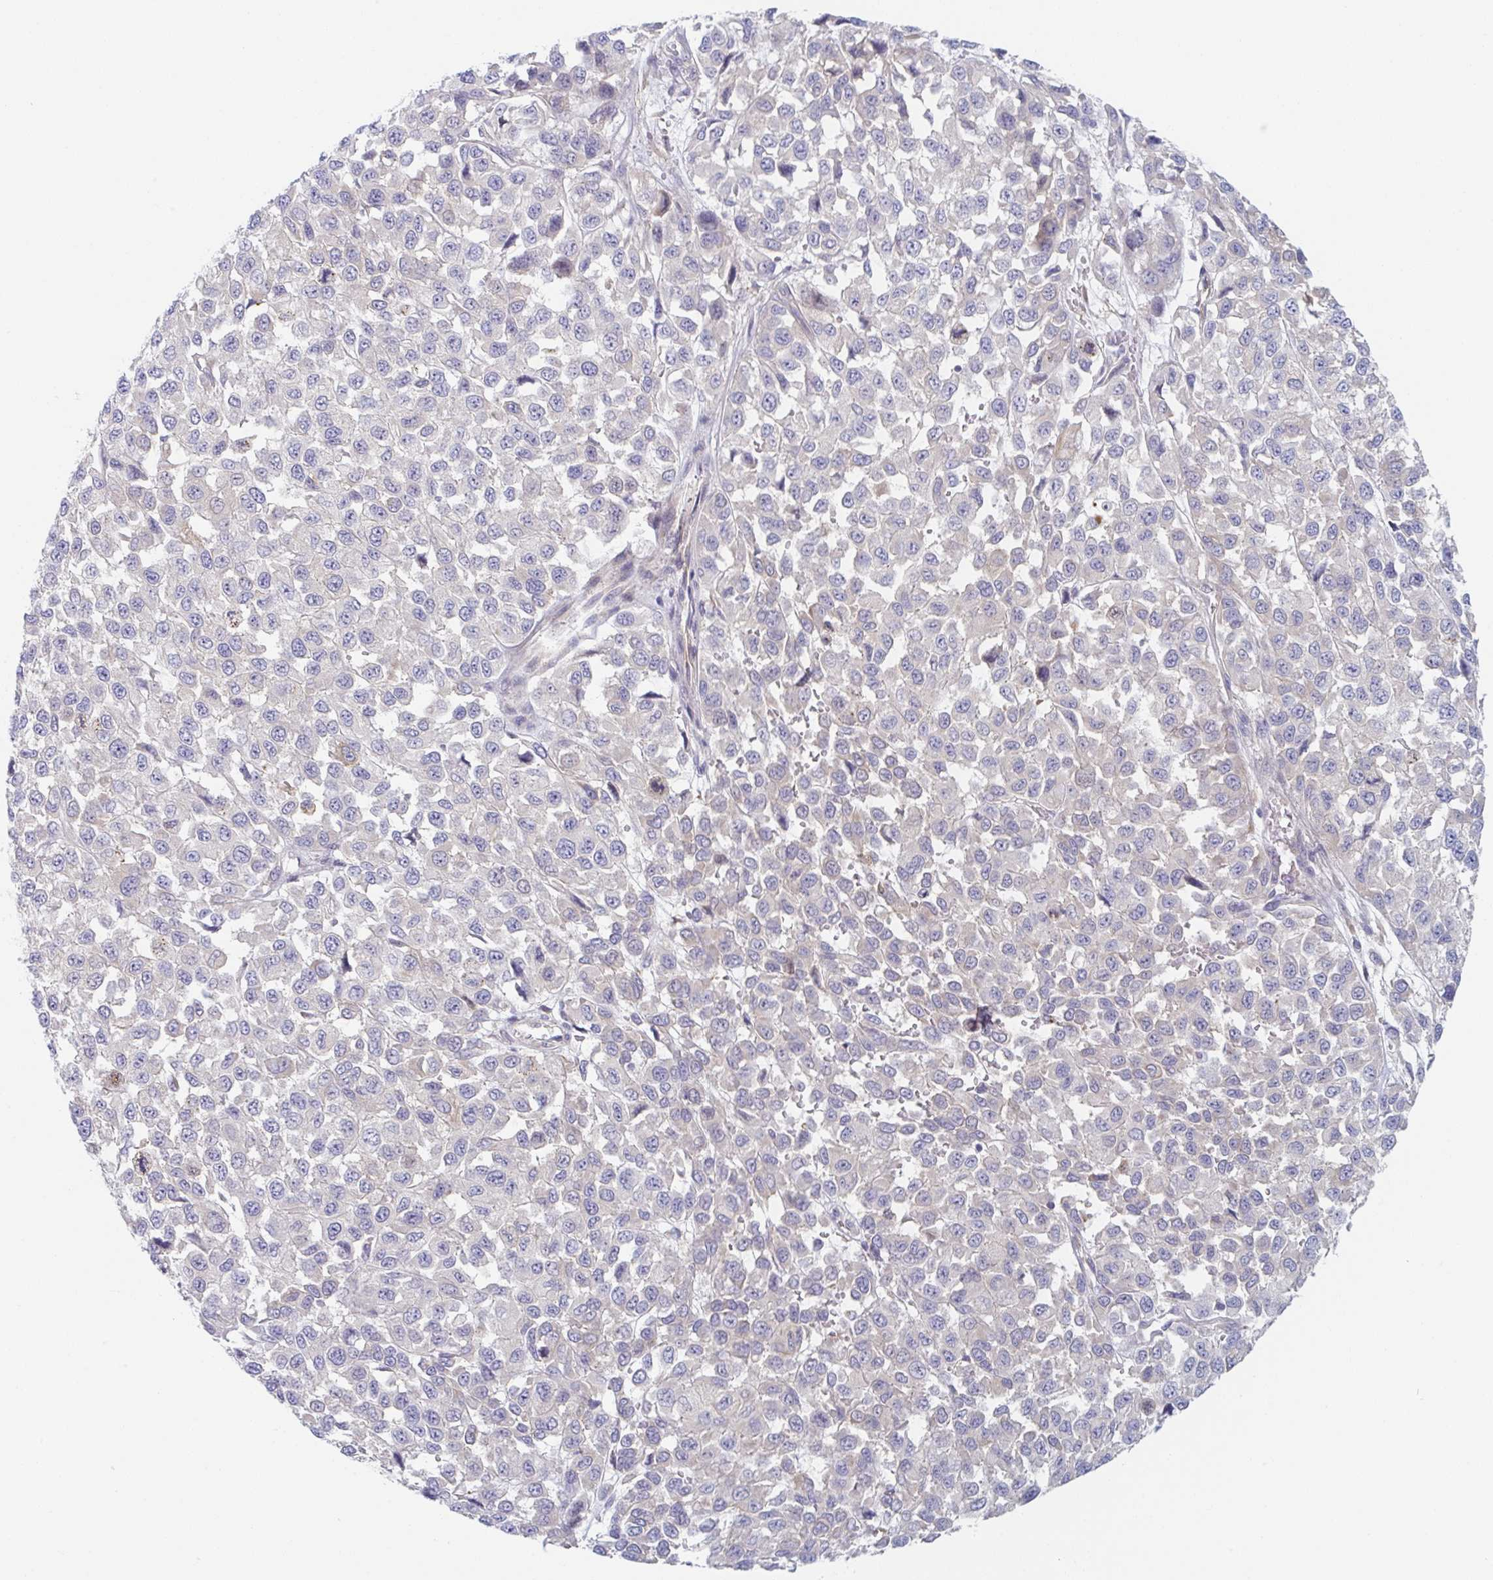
{"staining": {"intensity": "weak", "quantity": "<25%", "location": "cytoplasmic/membranous"}, "tissue": "melanoma", "cell_type": "Tumor cells", "image_type": "cancer", "snomed": [{"axis": "morphology", "description": "Malignant melanoma, NOS"}, {"axis": "topography", "description": "Skin"}], "caption": "This is an immunohistochemistry photomicrograph of human melanoma. There is no expression in tumor cells.", "gene": "AMPD2", "patient": {"sex": "male", "age": 62}}